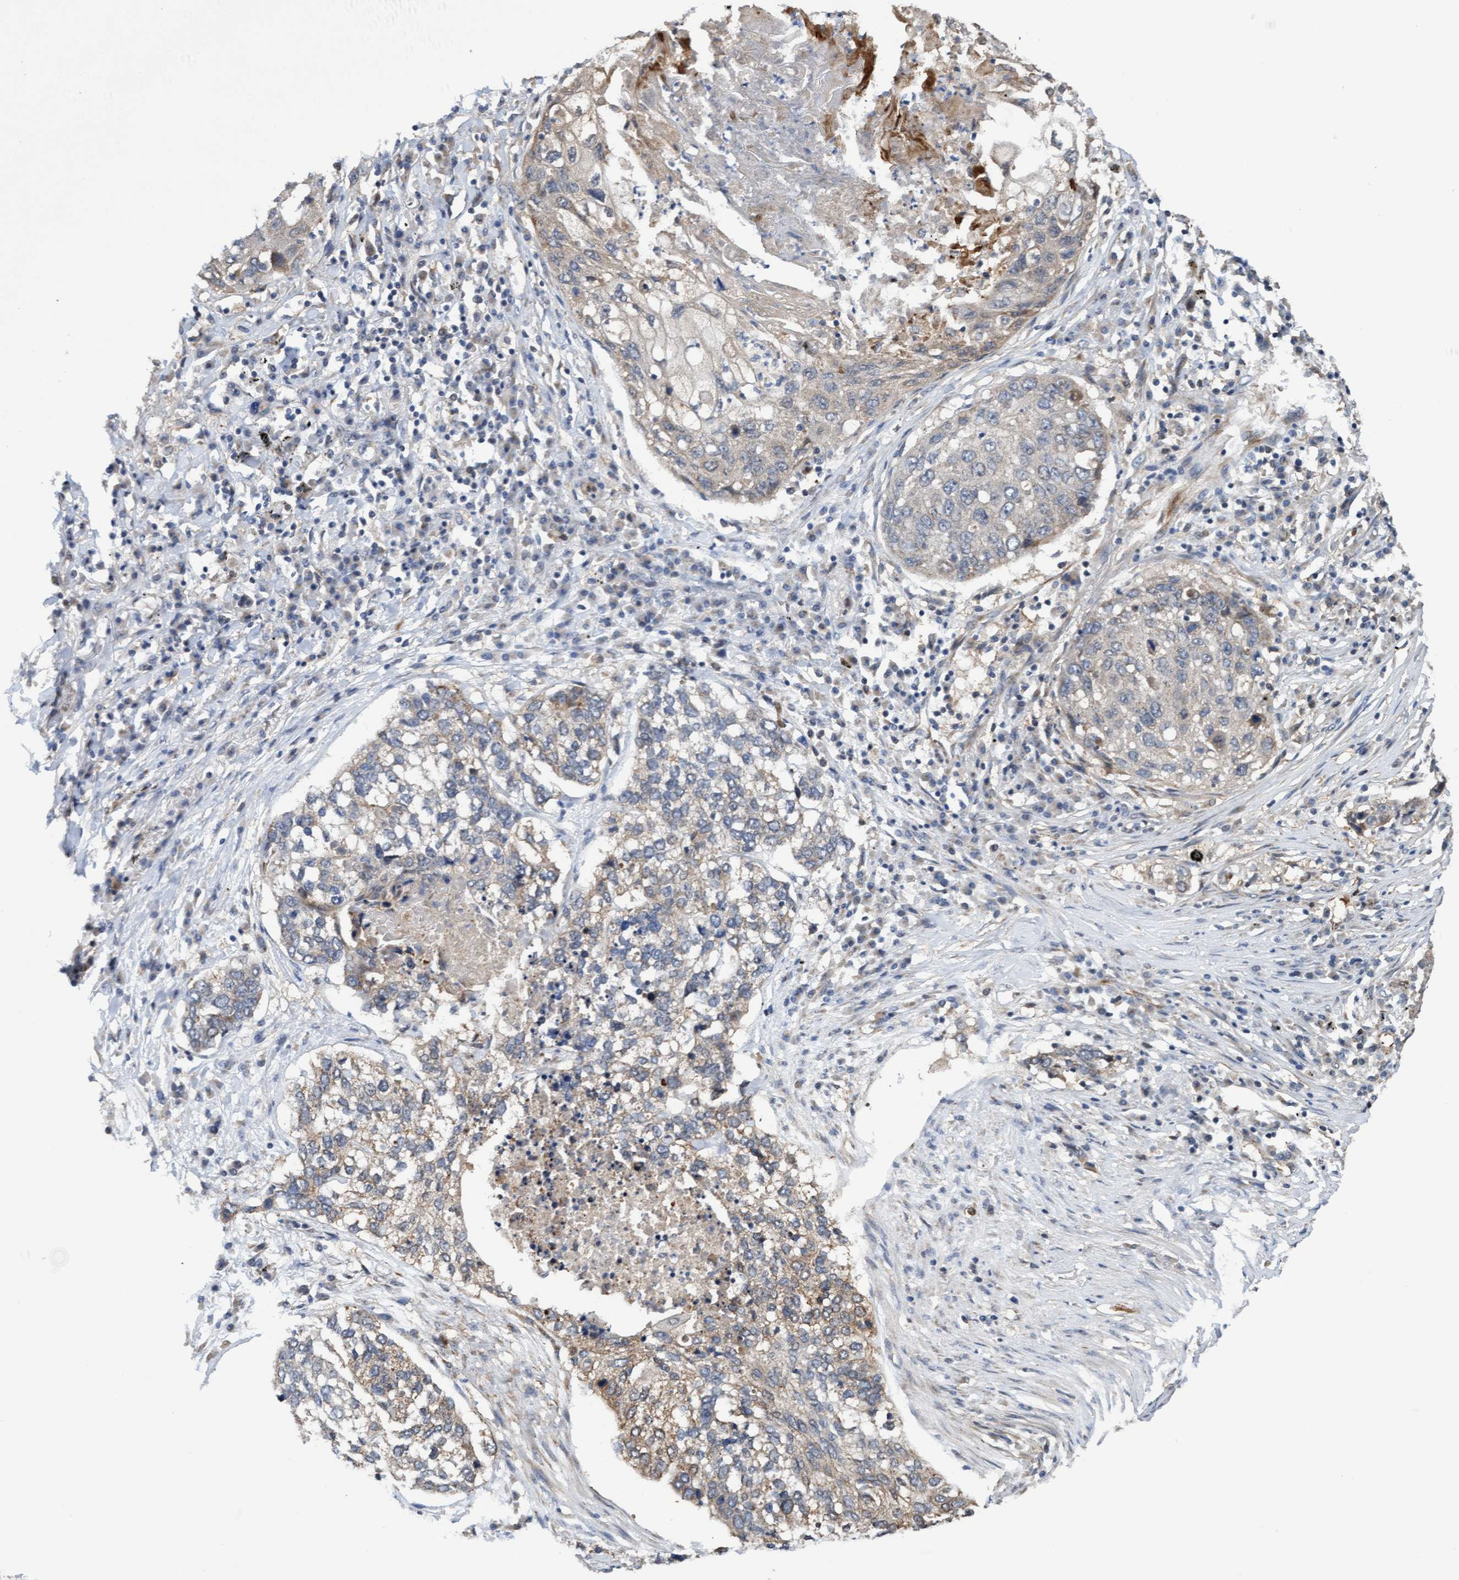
{"staining": {"intensity": "weak", "quantity": "<25%", "location": "cytoplasmic/membranous"}, "tissue": "lung cancer", "cell_type": "Tumor cells", "image_type": "cancer", "snomed": [{"axis": "morphology", "description": "Squamous cell carcinoma, NOS"}, {"axis": "topography", "description": "Lung"}], "caption": "Immunohistochemistry (IHC) image of human lung cancer (squamous cell carcinoma) stained for a protein (brown), which displays no positivity in tumor cells.", "gene": "ITFG1", "patient": {"sex": "female", "age": 63}}